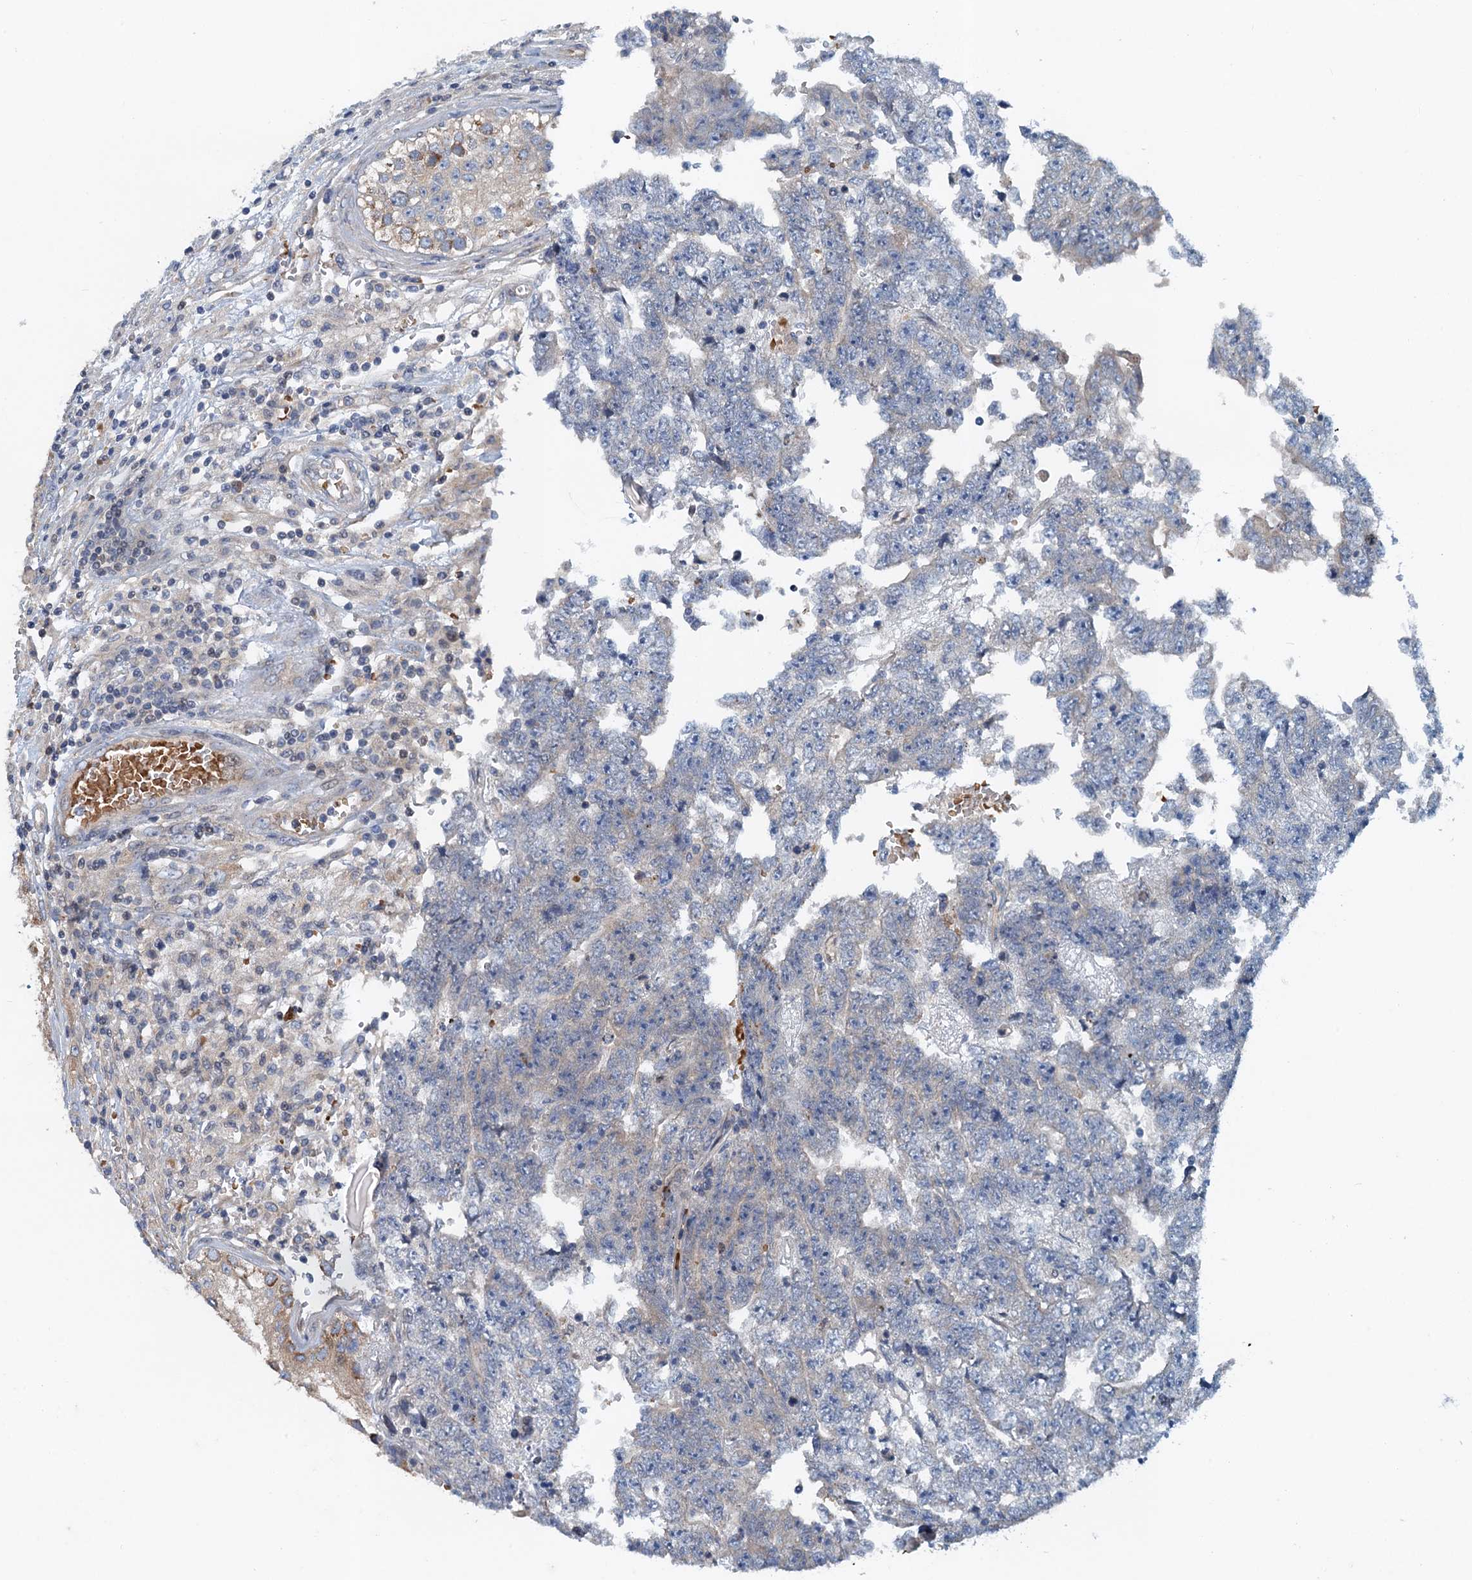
{"staining": {"intensity": "negative", "quantity": "none", "location": "none"}, "tissue": "testis cancer", "cell_type": "Tumor cells", "image_type": "cancer", "snomed": [{"axis": "morphology", "description": "Carcinoma, Embryonal, NOS"}, {"axis": "topography", "description": "Testis"}], "caption": "Immunohistochemistry (IHC) histopathology image of testis cancer (embryonal carcinoma) stained for a protein (brown), which reveals no staining in tumor cells.", "gene": "NBEA", "patient": {"sex": "male", "age": 25}}